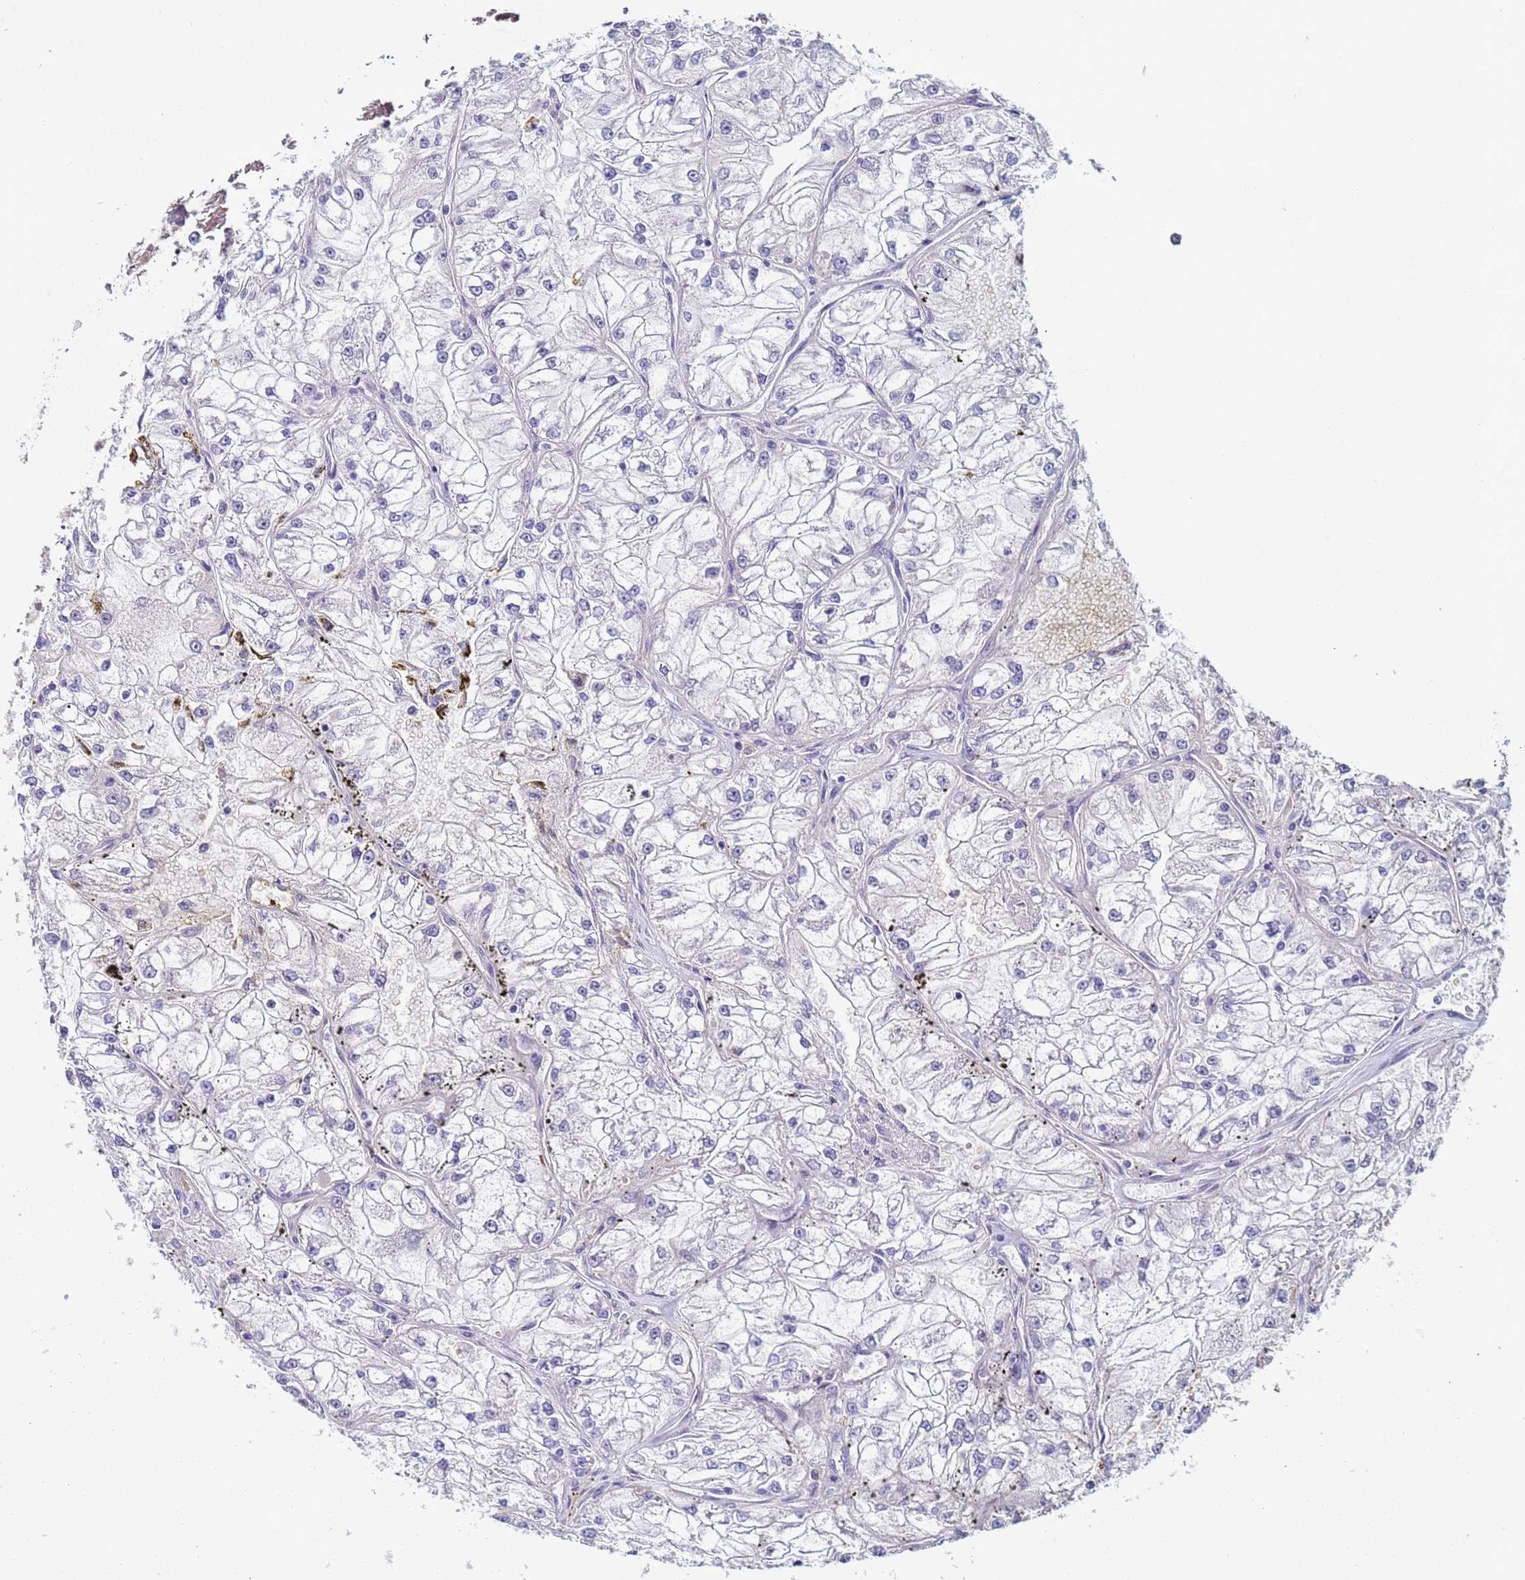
{"staining": {"intensity": "negative", "quantity": "none", "location": "none"}, "tissue": "renal cancer", "cell_type": "Tumor cells", "image_type": "cancer", "snomed": [{"axis": "morphology", "description": "Adenocarcinoma, NOS"}, {"axis": "topography", "description": "Kidney"}], "caption": "IHC of renal cancer (adenocarcinoma) exhibits no positivity in tumor cells. (DAB IHC with hematoxylin counter stain).", "gene": "CLHC1", "patient": {"sex": "female", "age": 72}}